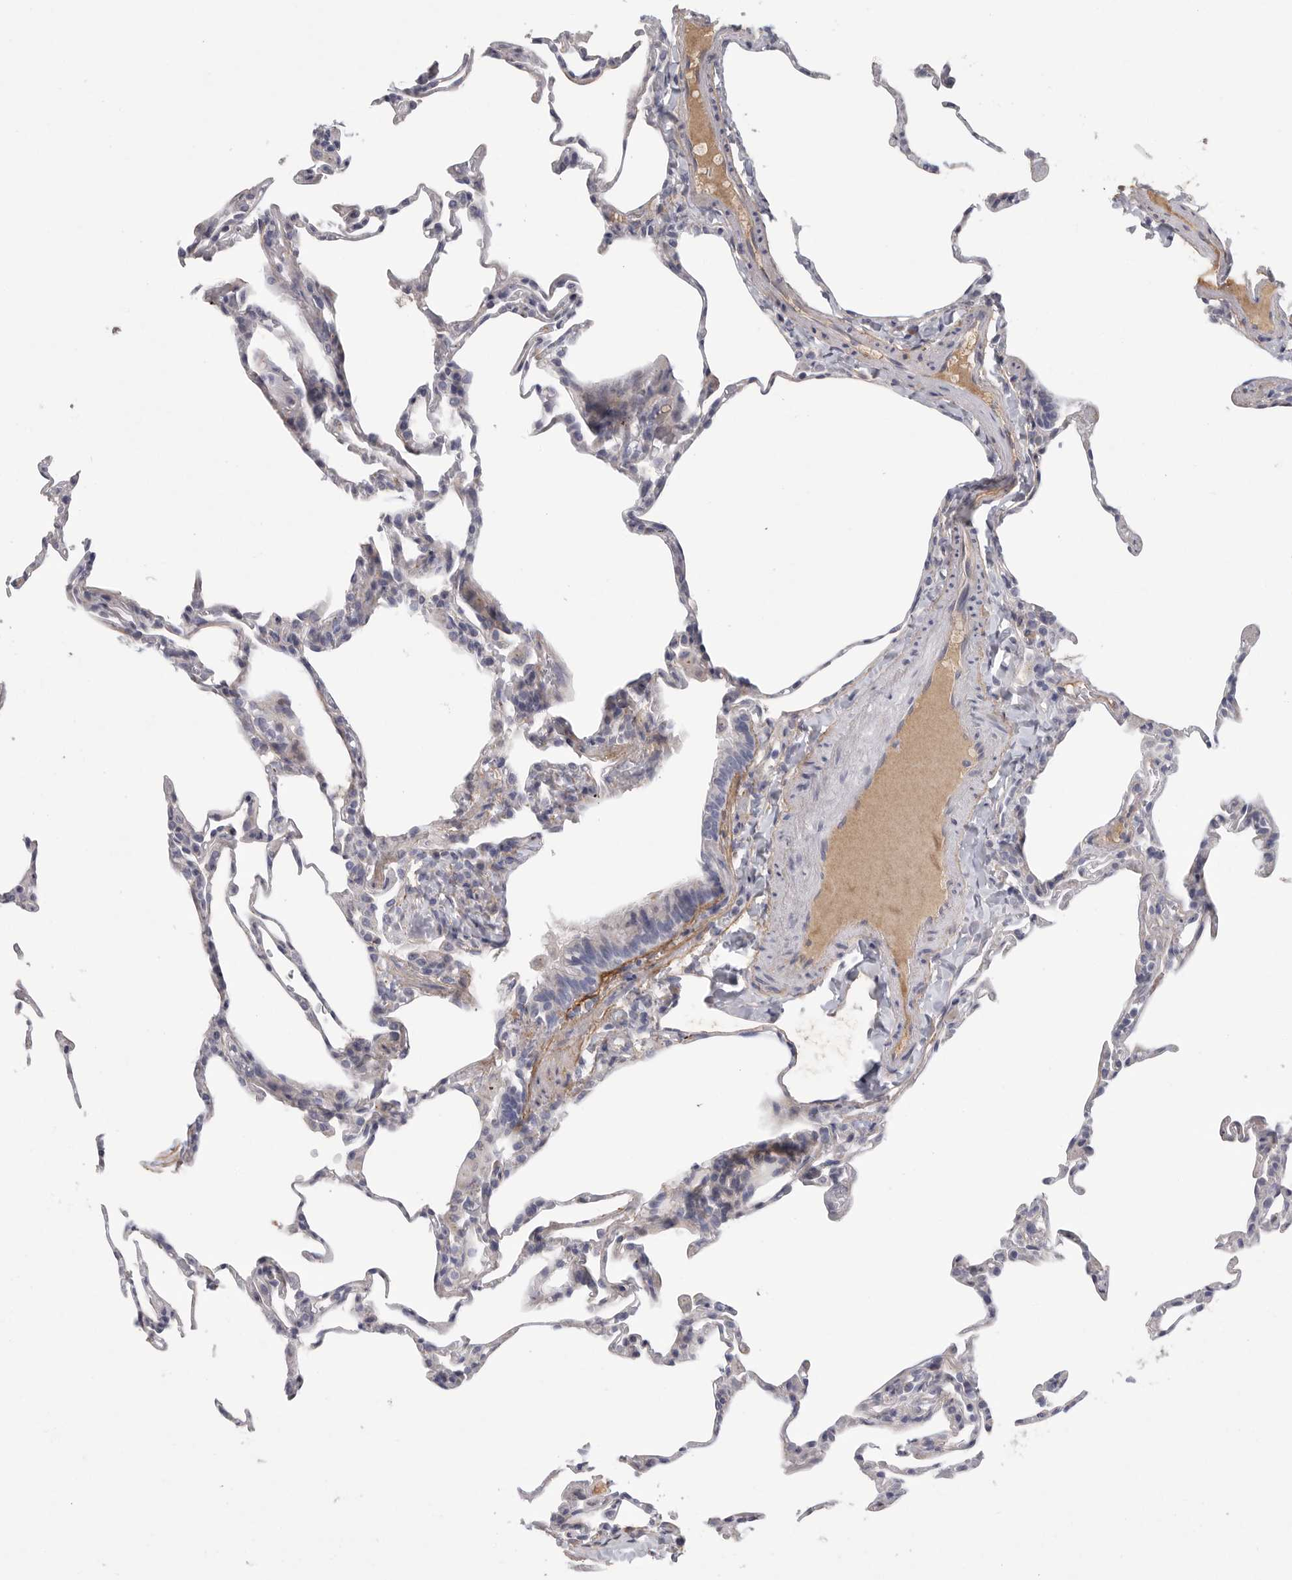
{"staining": {"intensity": "negative", "quantity": "none", "location": "none"}, "tissue": "lung", "cell_type": "Alveolar cells", "image_type": "normal", "snomed": [{"axis": "morphology", "description": "Normal tissue, NOS"}, {"axis": "topography", "description": "Lung"}], "caption": "Immunohistochemistry (IHC) histopathology image of benign lung: human lung stained with DAB displays no significant protein expression in alveolar cells. (DAB IHC visualized using brightfield microscopy, high magnification).", "gene": "SDC3", "patient": {"sex": "male", "age": 20}}